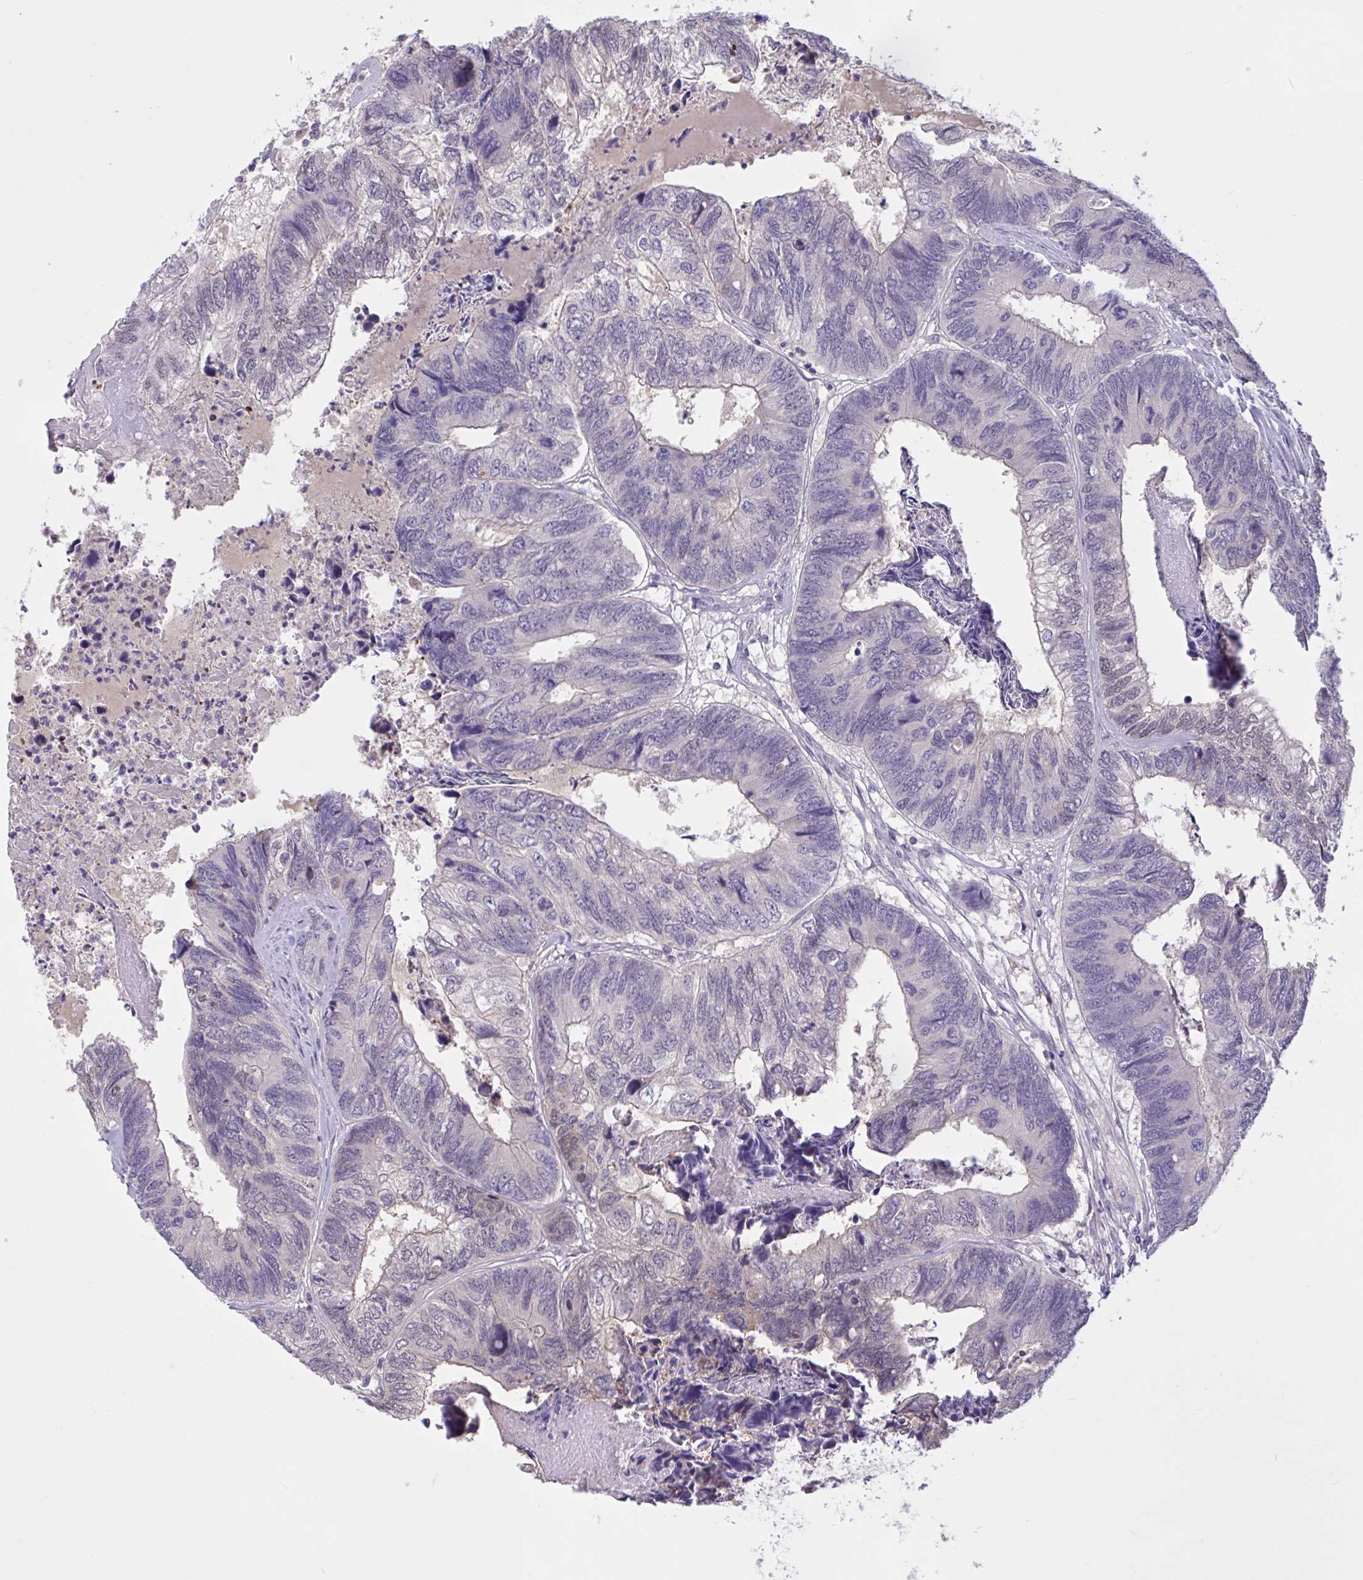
{"staining": {"intensity": "weak", "quantity": "<25%", "location": "nuclear"}, "tissue": "colorectal cancer", "cell_type": "Tumor cells", "image_type": "cancer", "snomed": [{"axis": "morphology", "description": "Adenocarcinoma, NOS"}, {"axis": "topography", "description": "Colon"}], "caption": "IHC image of human adenocarcinoma (colorectal) stained for a protein (brown), which reveals no staining in tumor cells.", "gene": "RBL1", "patient": {"sex": "female", "age": 67}}